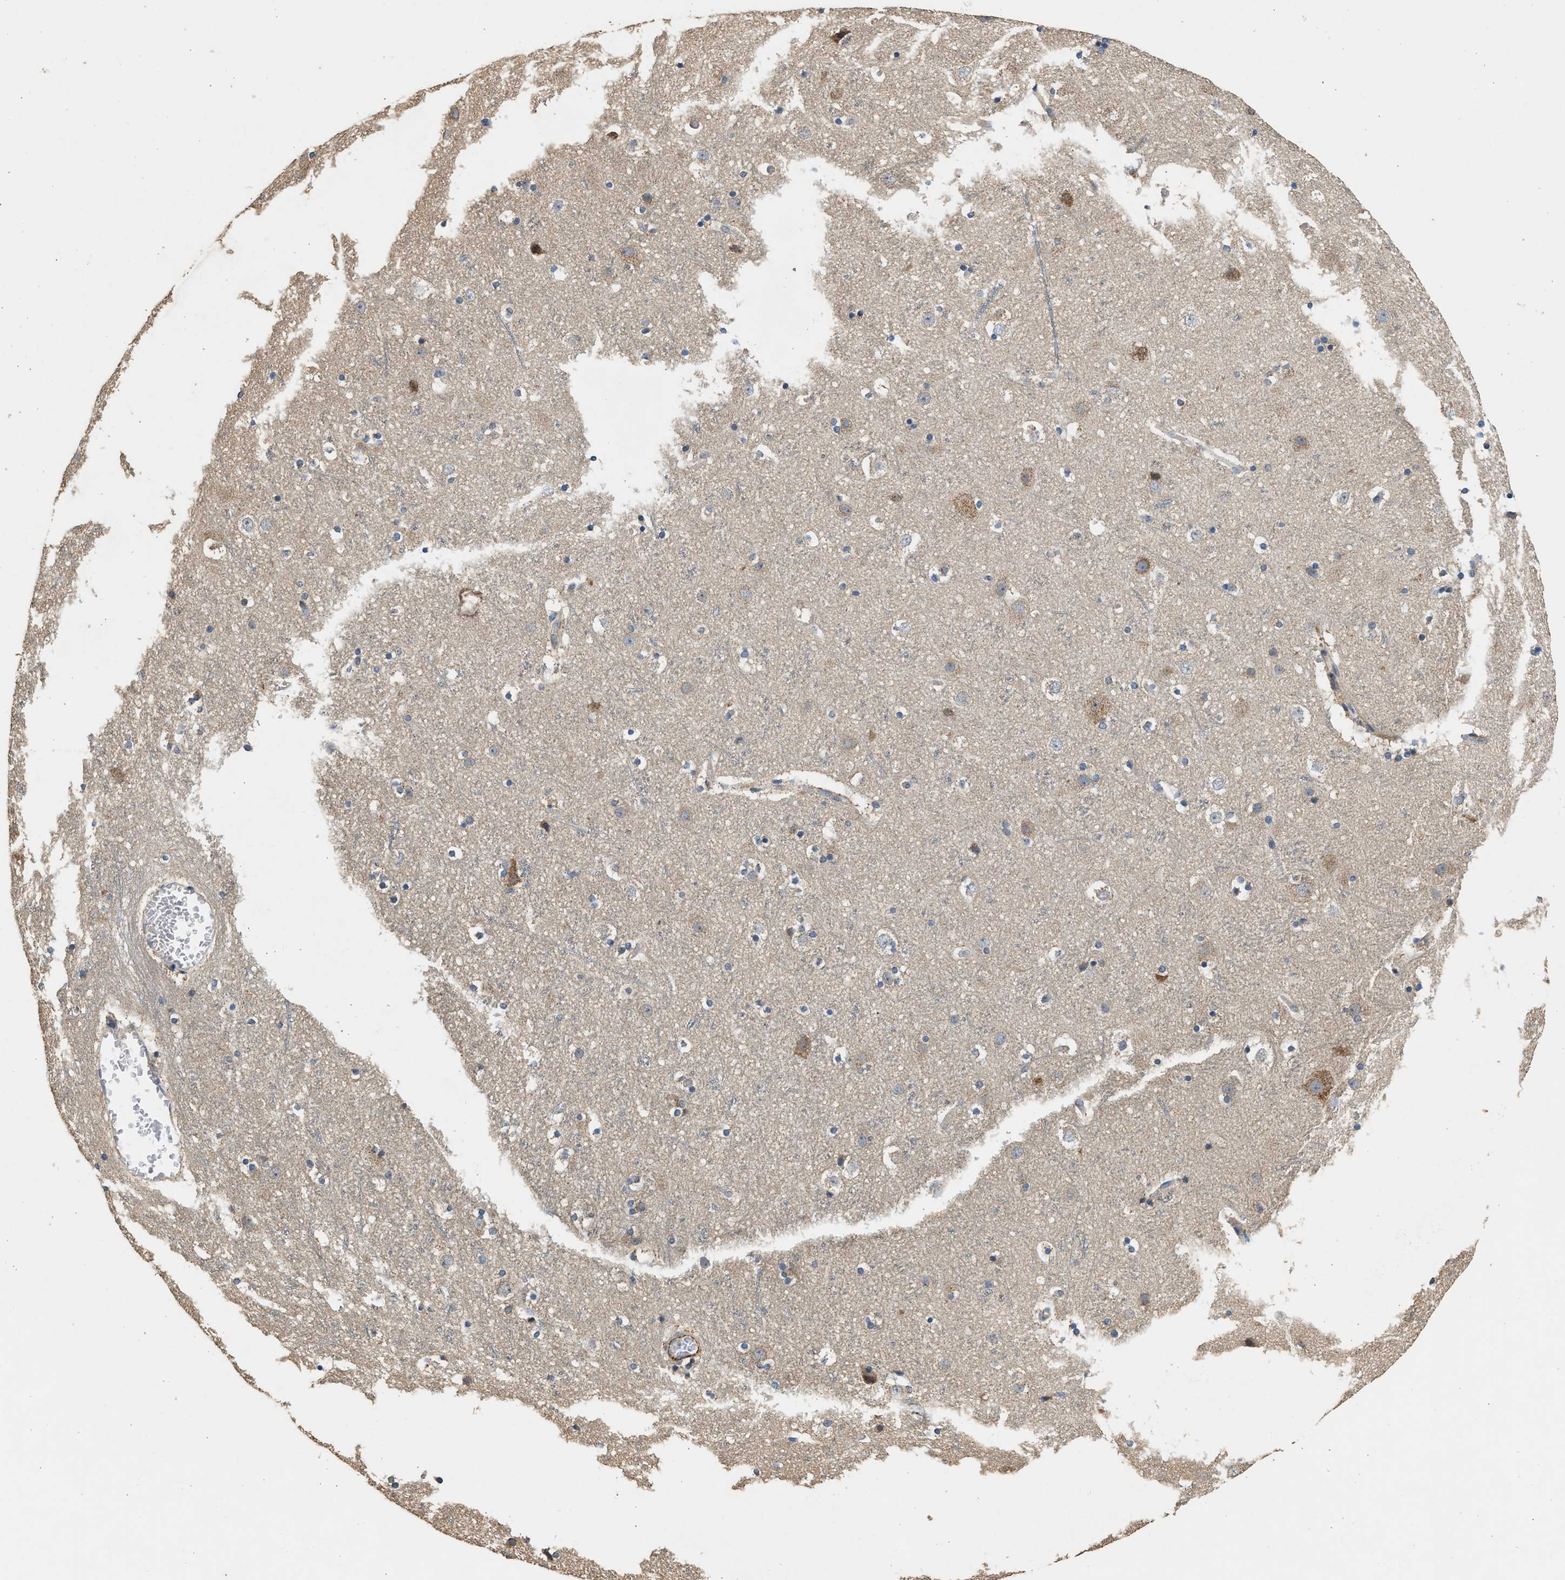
{"staining": {"intensity": "negative", "quantity": "none", "location": "none"}, "tissue": "cerebral cortex", "cell_type": "Endothelial cells", "image_type": "normal", "snomed": [{"axis": "morphology", "description": "Normal tissue, NOS"}, {"axis": "topography", "description": "Cerebral cortex"}], "caption": "Immunohistochemical staining of benign cerebral cortex demonstrates no significant positivity in endothelial cells.", "gene": "PCLO", "patient": {"sex": "male", "age": 45}}